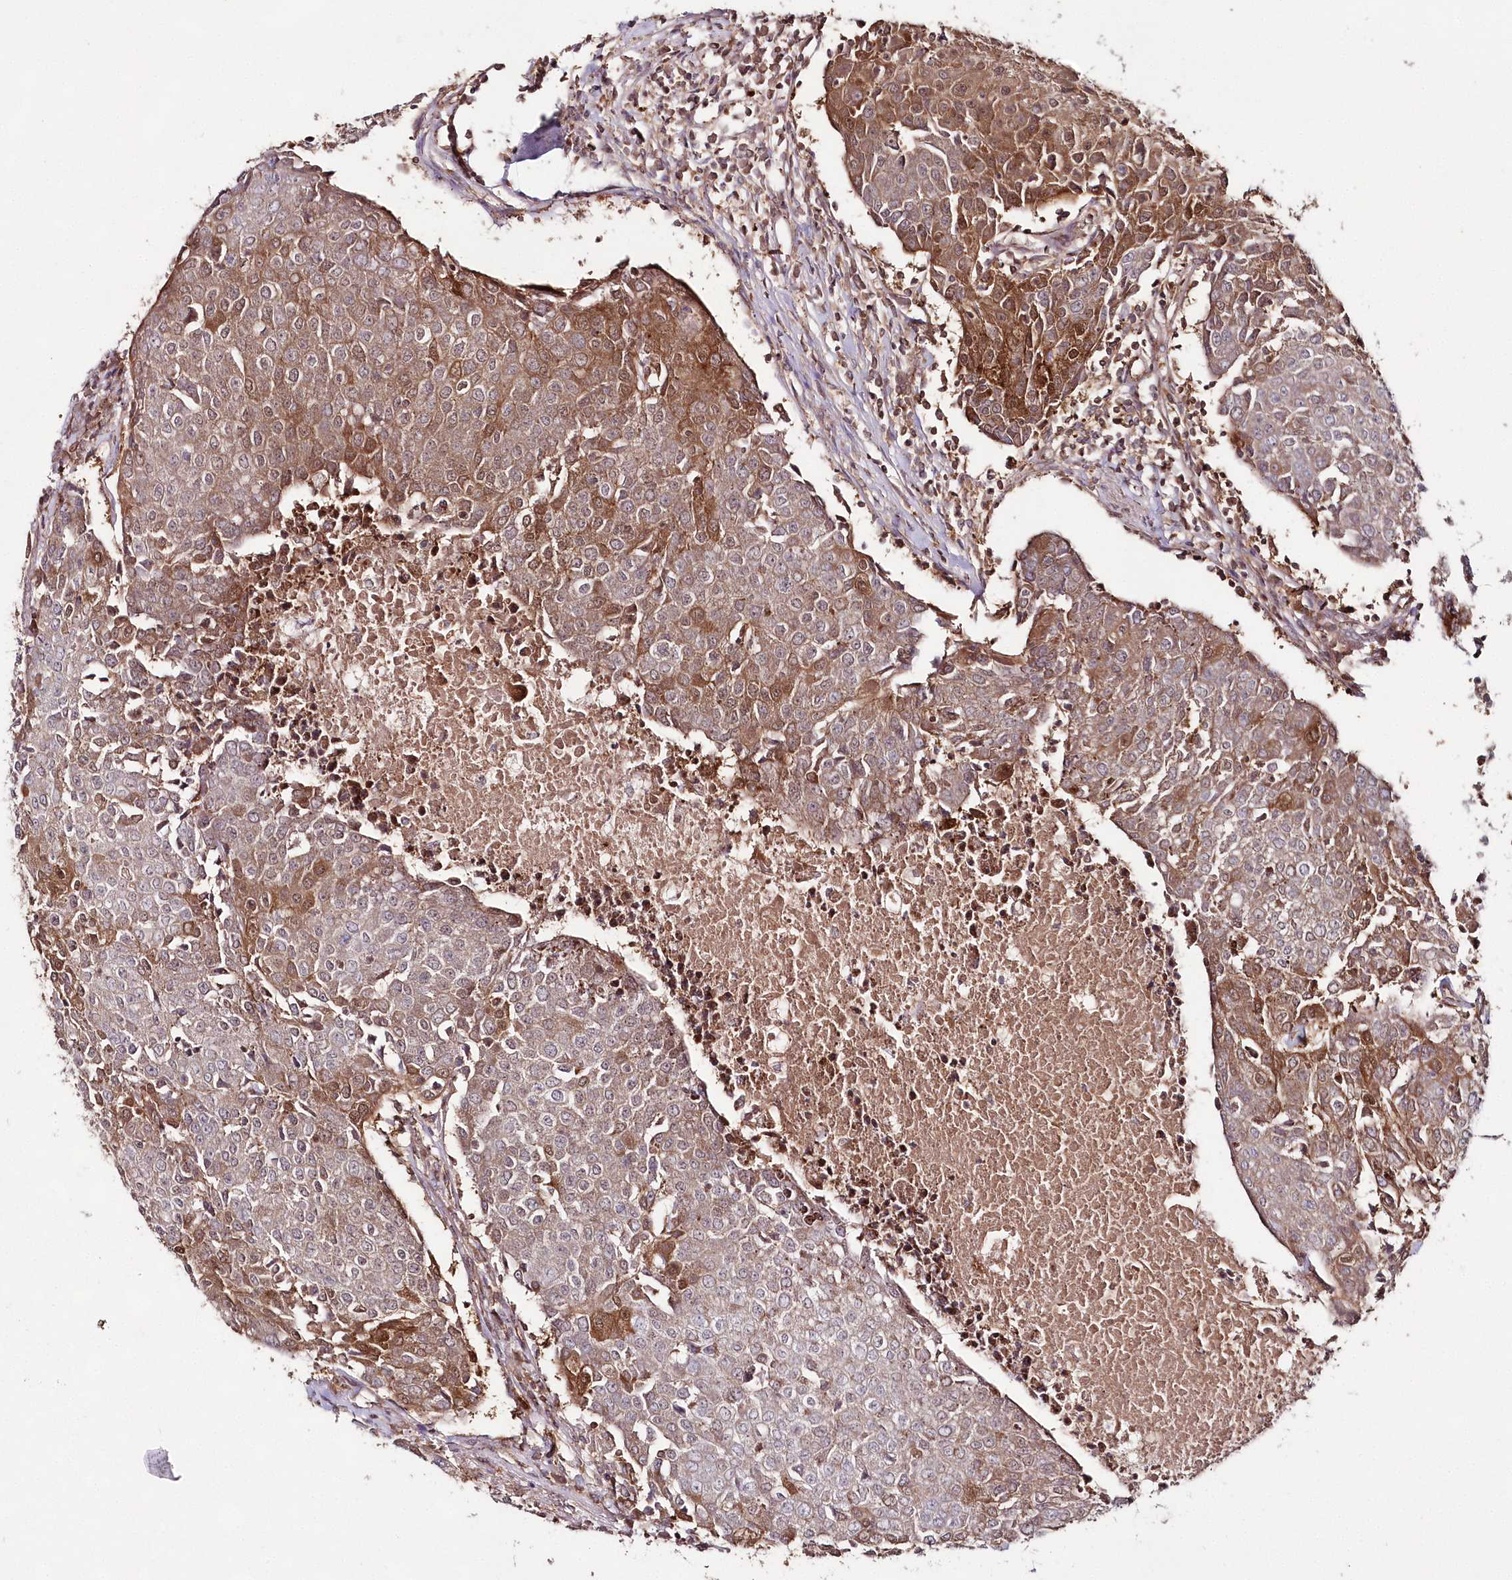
{"staining": {"intensity": "moderate", "quantity": "<25%", "location": "cytoplasmic/membranous,nuclear"}, "tissue": "urothelial cancer", "cell_type": "Tumor cells", "image_type": "cancer", "snomed": [{"axis": "morphology", "description": "Urothelial carcinoma, High grade"}, {"axis": "topography", "description": "Urinary bladder"}], "caption": "Immunohistochemical staining of human urothelial cancer shows low levels of moderate cytoplasmic/membranous and nuclear staining in approximately <25% of tumor cells.", "gene": "IMPA1", "patient": {"sex": "female", "age": 85}}